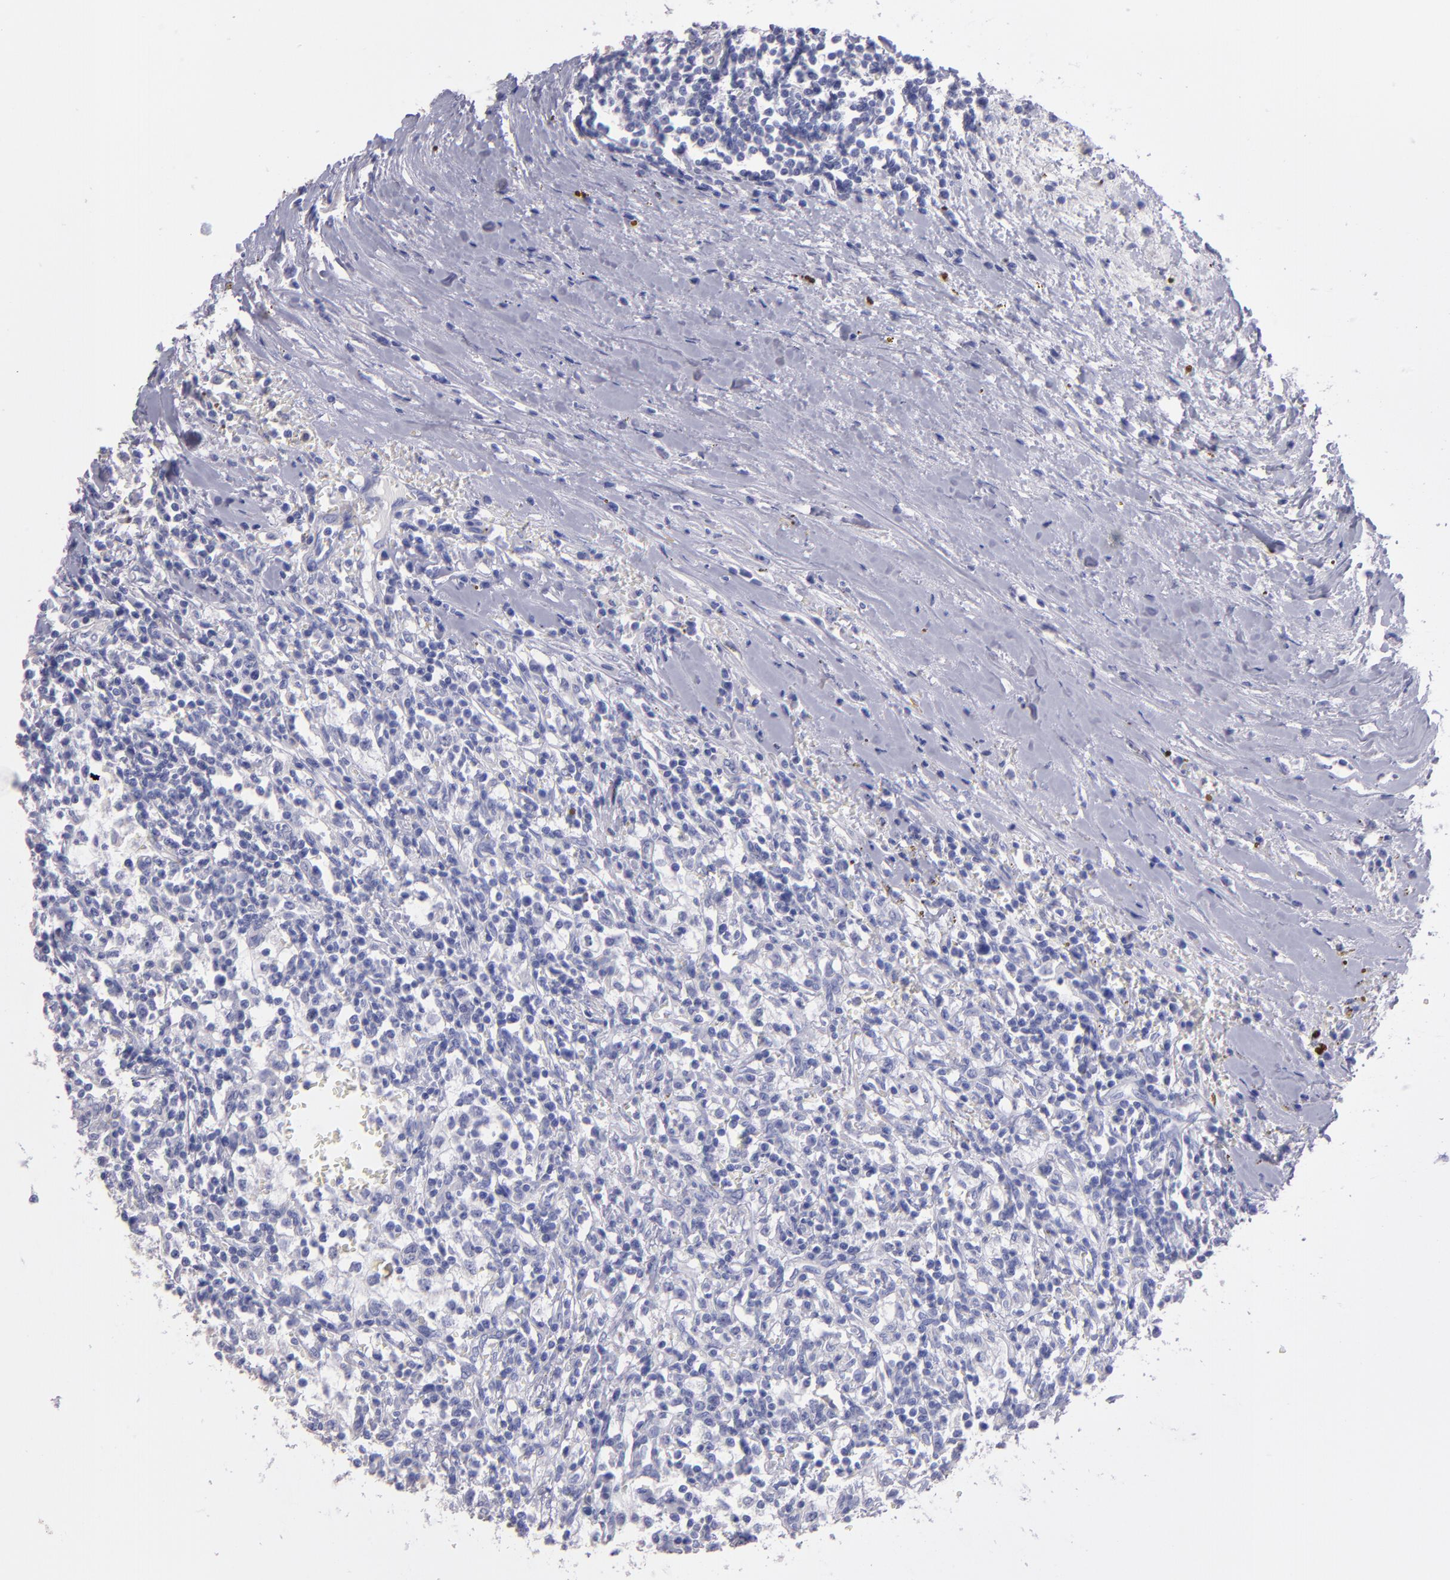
{"staining": {"intensity": "negative", "quantity": "none", "location": "none"}, "tissue": "renal cancer", "cell_type": "Tumor cells", "image_type": "cancer", "snomed": [{"axis": "morphology", "description": "Adenocarcinoma, NOS"}, {"axis": "topography", "description": "Kidney"}], "caption": "DAB (3,3'-diaminobenzidine) immunohistochemical staining of adenocarcinoma (renal) exhibits no significant expression in tumor cells.", "gene": "TG", "patient": {"sex": "male", "age": 82}}